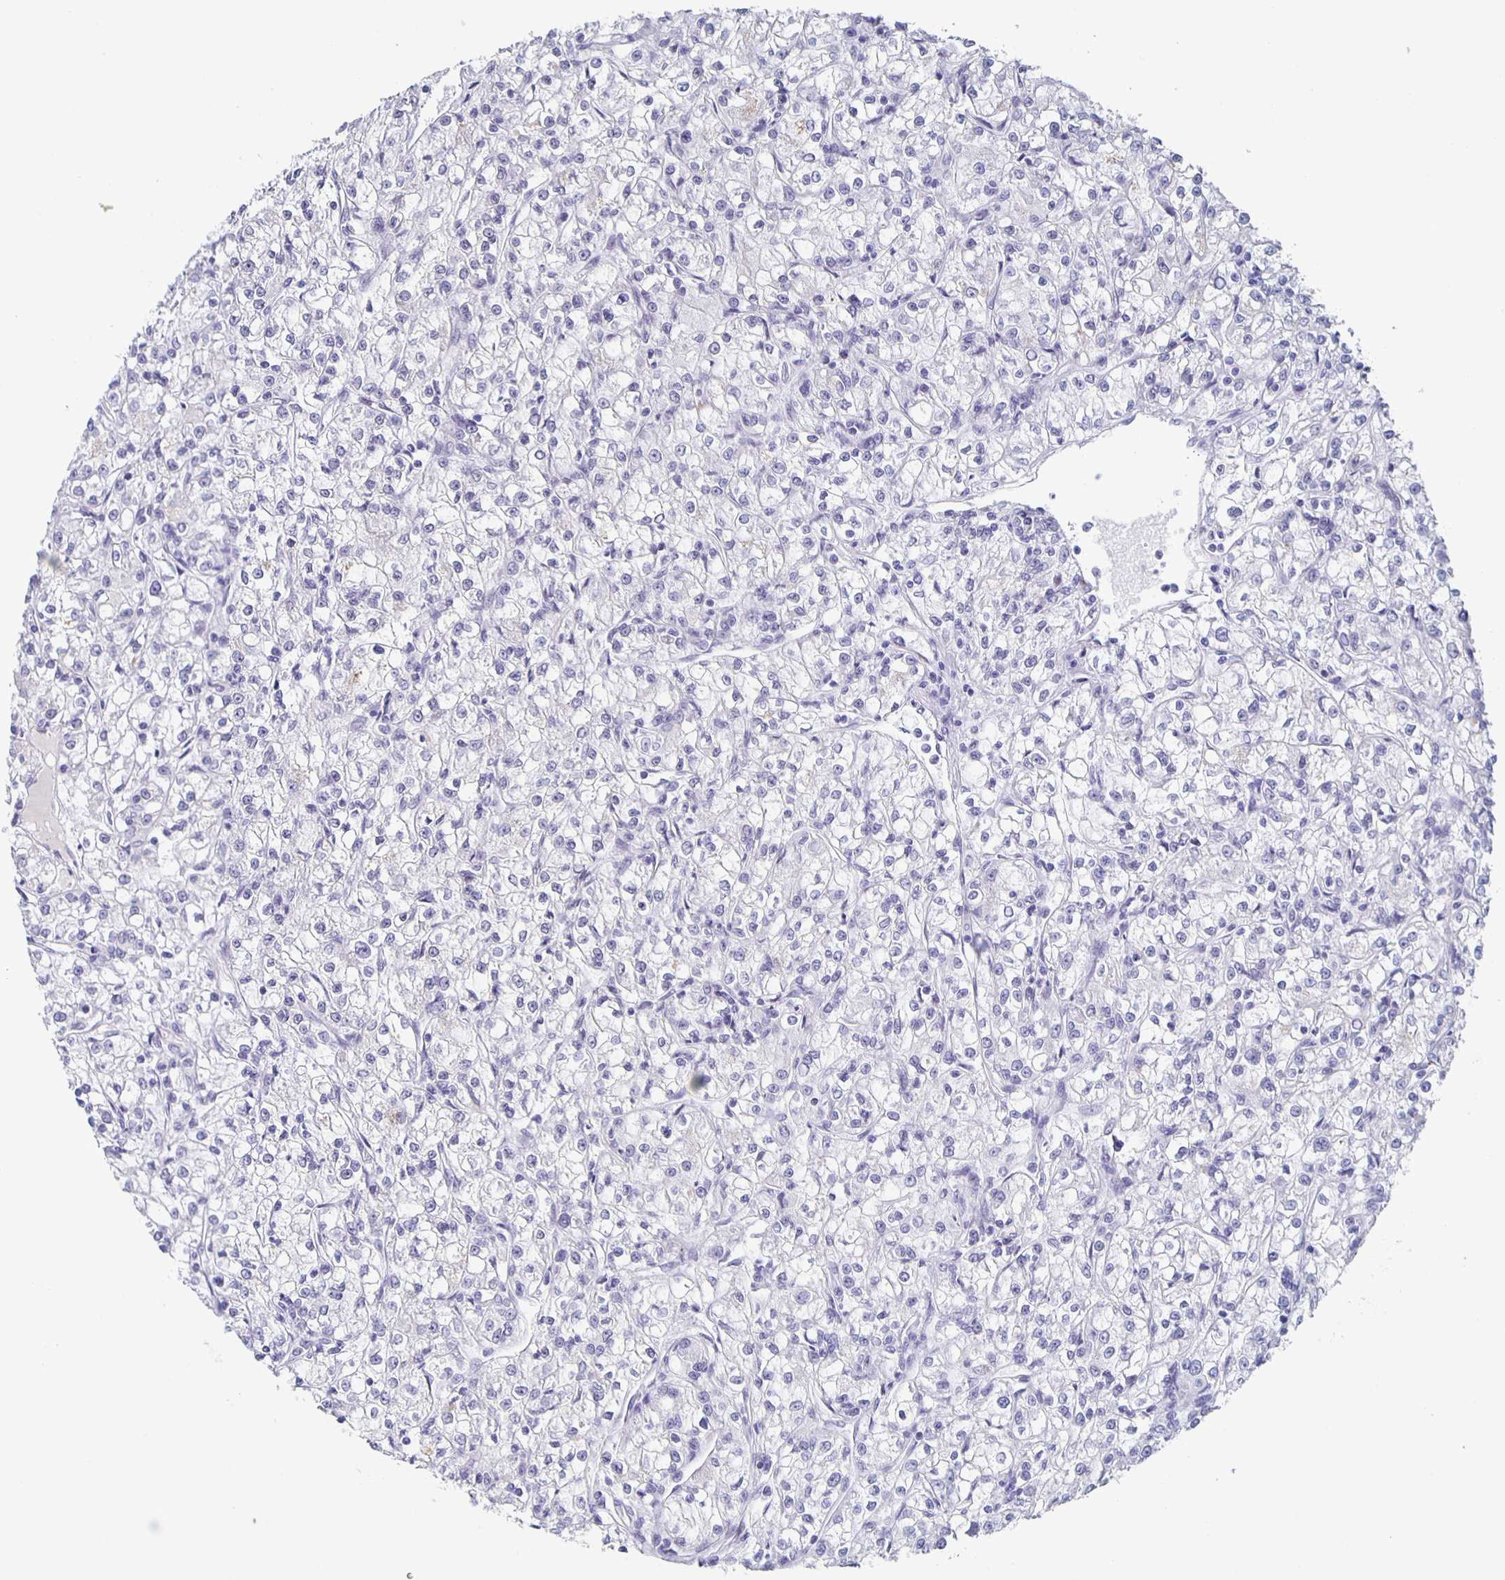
{"staining": {"intensity": "negative", "quantity": "none", "location": "none"}, "tissue": "renal cancer", "cell_type": "Tumor cells", "image_type": "cancer", "snomed": [{"axis": "morphology", "description": "Adenocarcinoma, NOS"}, {"axis": "topography", "description": "Kidney"}], "caption": "This is an immunohistochemistry (IHC) histopathology image of human renal cancer (adenocarcinoma). There is no staining in tumor cells.", "gene": "CCDC17", "patient": {"sex": "female", "age": 59}}